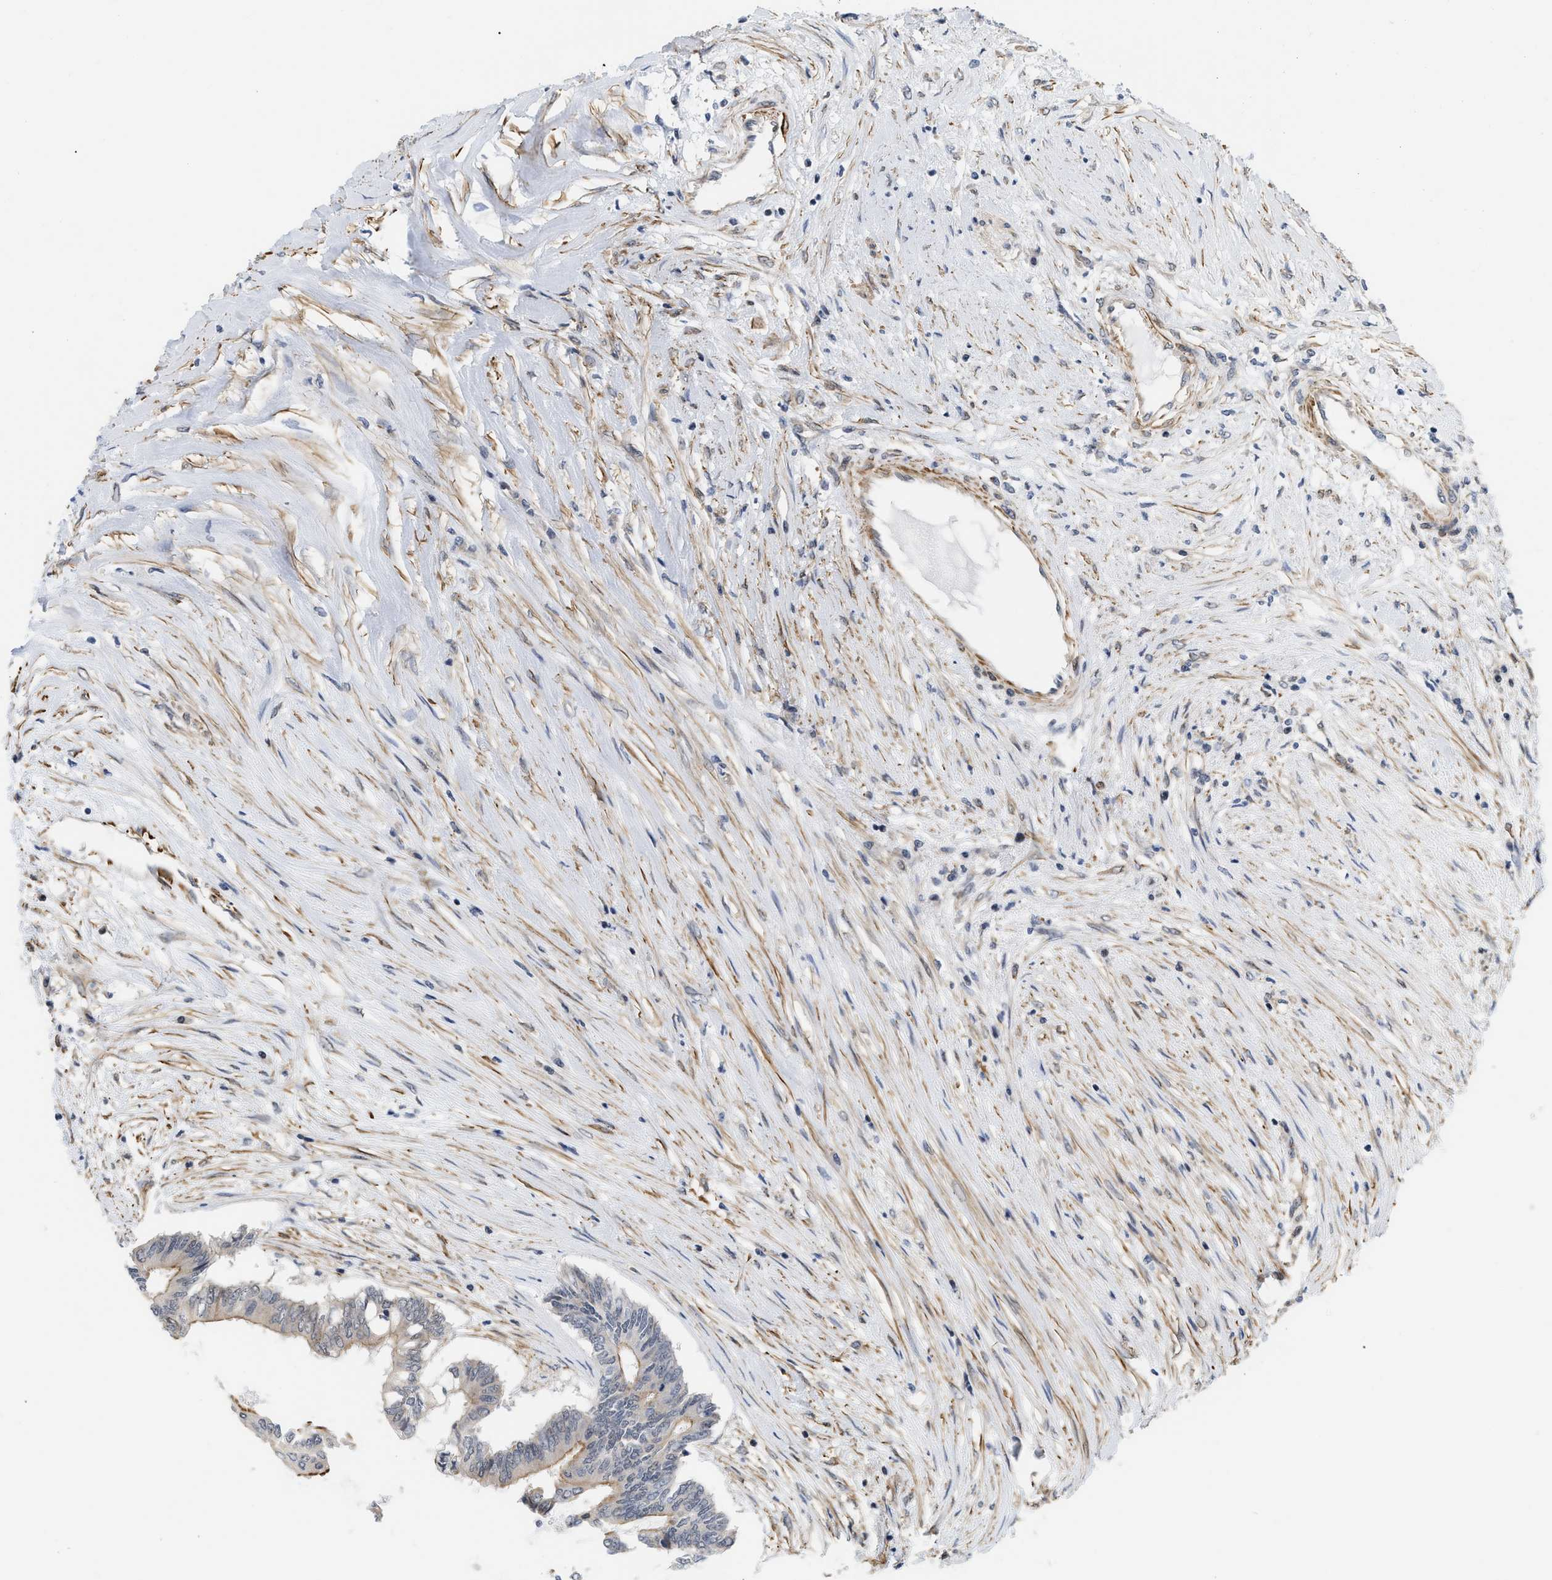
{"staining": {"intensity": "moderate", "quantity": "<25%", "location": "cytoplasmic/membranous"}, "tissue": "colorectal cancer", "cell_type": "Tumor cells", "image_type": "cancer", "snomed": [{"axis": "morphology", "description": "Adenocarcinoma, NOS"}, {"axis": "topography", "description": "Rectum"}], "caption": "The histopathology image exhibits a brown stain indicating the presence of a protein in the cytoplasmic/membranous of tumor cells in colorectal cancer.", "gene": "GPRASP2", "patient": {"sex": "male", "age": 63}}